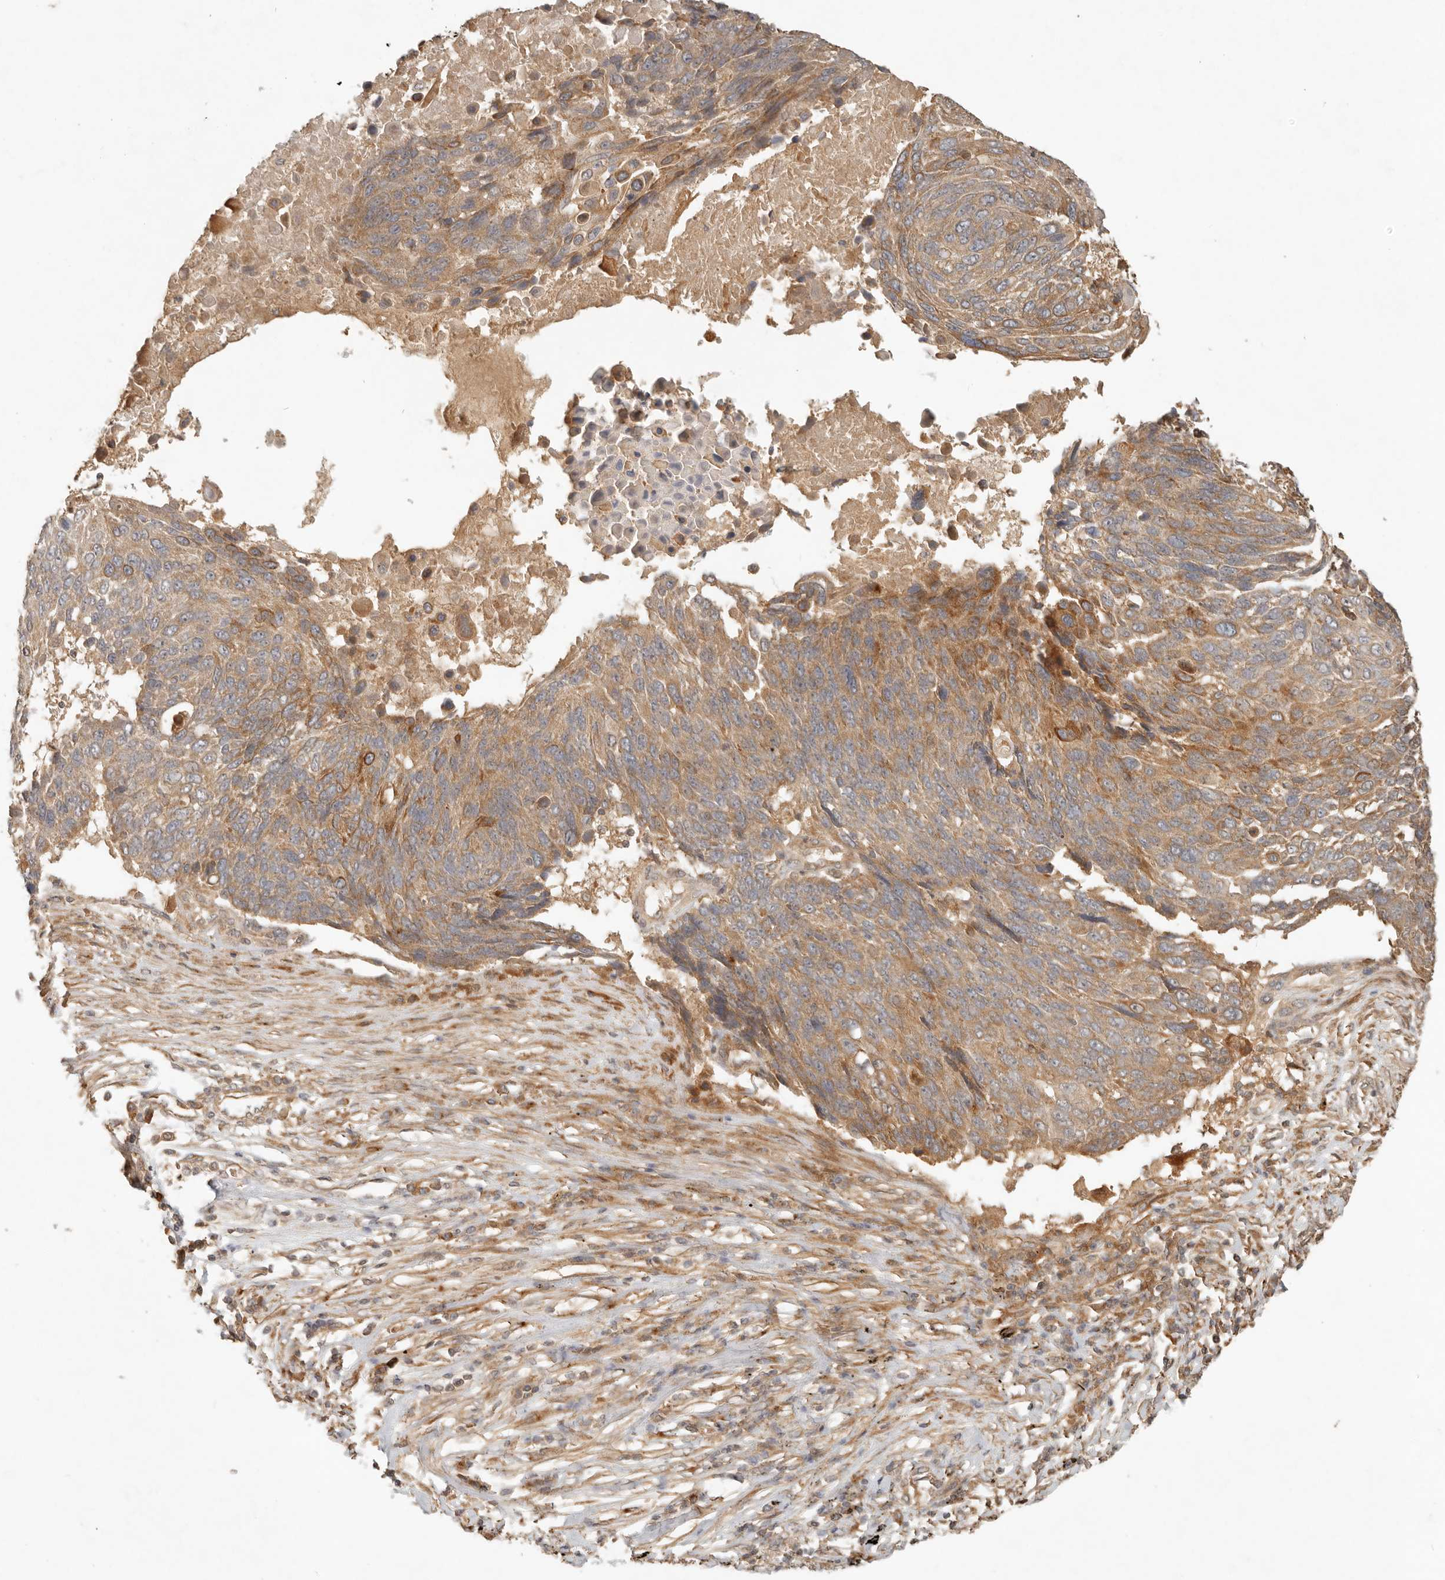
{"staining": {"intensity": "moderate", "quantity": ">75%", "location": "cytoplasmic/membranous"}, "tissue": "lung cancer", "cell_type": "Tumor cells", "image_type": "cancer", "snomed": [{"axis": "morphology", "description": "Squamous cell carcinoma, NOS"}, {"axis": "topography", "description": "Lung"}], "caption": "Immunohistochemistry (IHC) photomicrograph of lung squamous cell carcinoma stained for a protein (brown), which reveals medium levels of moderate cytoplasmic/membranous positivity in approximately >75% of tumor cells.", "gene": "CLEC4C", "patient": {"sex": "male", "age": 66}}